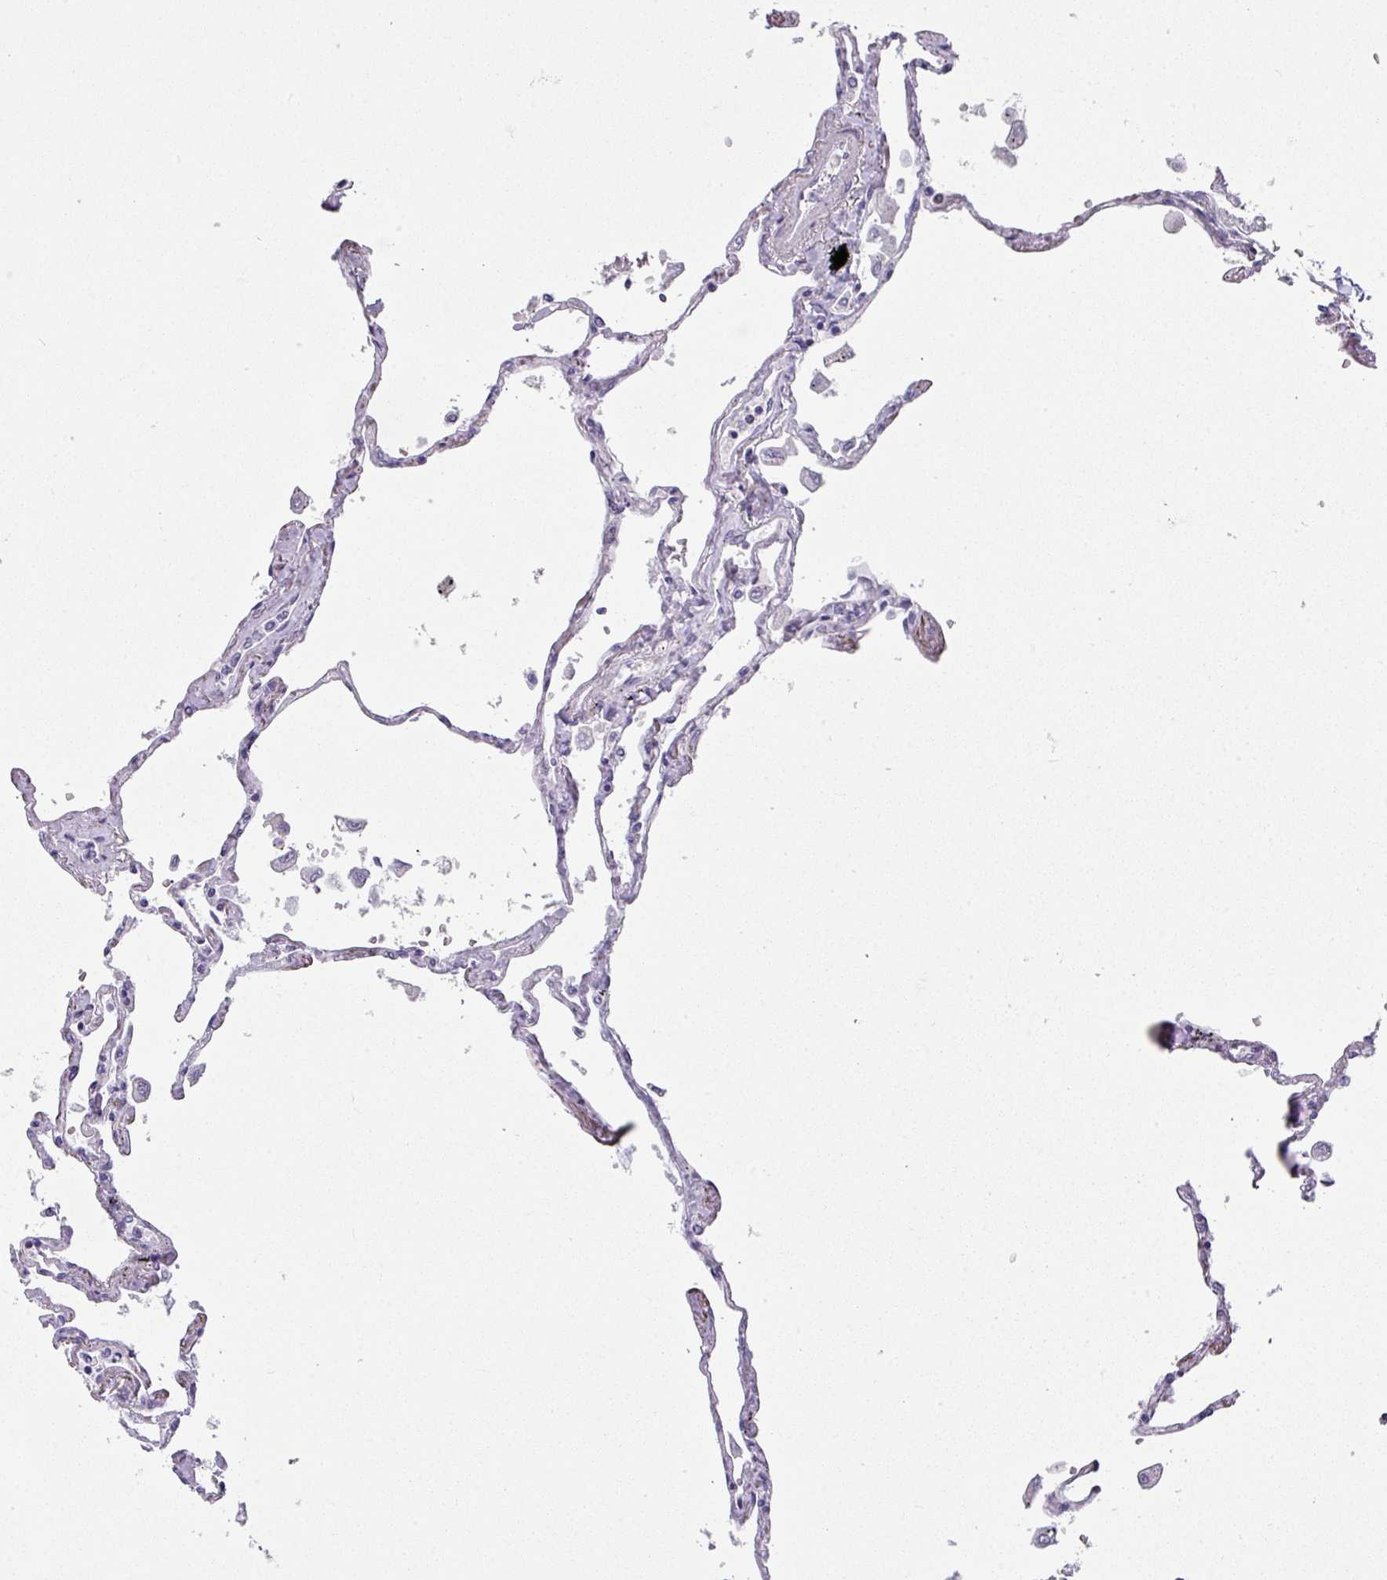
{"staining": {"intensity": "negative", "quantity": "none", "location": "none"}, "tissue": "lung", "cell_type": "Alveolar cells", "image_type": "normal", "snomed": [{"axis": "morphology", "description": "Normal tissue, NOS"}, {"axis": "topography", "description": "Lung"}], "caption": "The micrograph displays no staining of alveolar cells in normal lung.", "gene": "GLI4", "patient": {"sex": "female", "age": 67}}